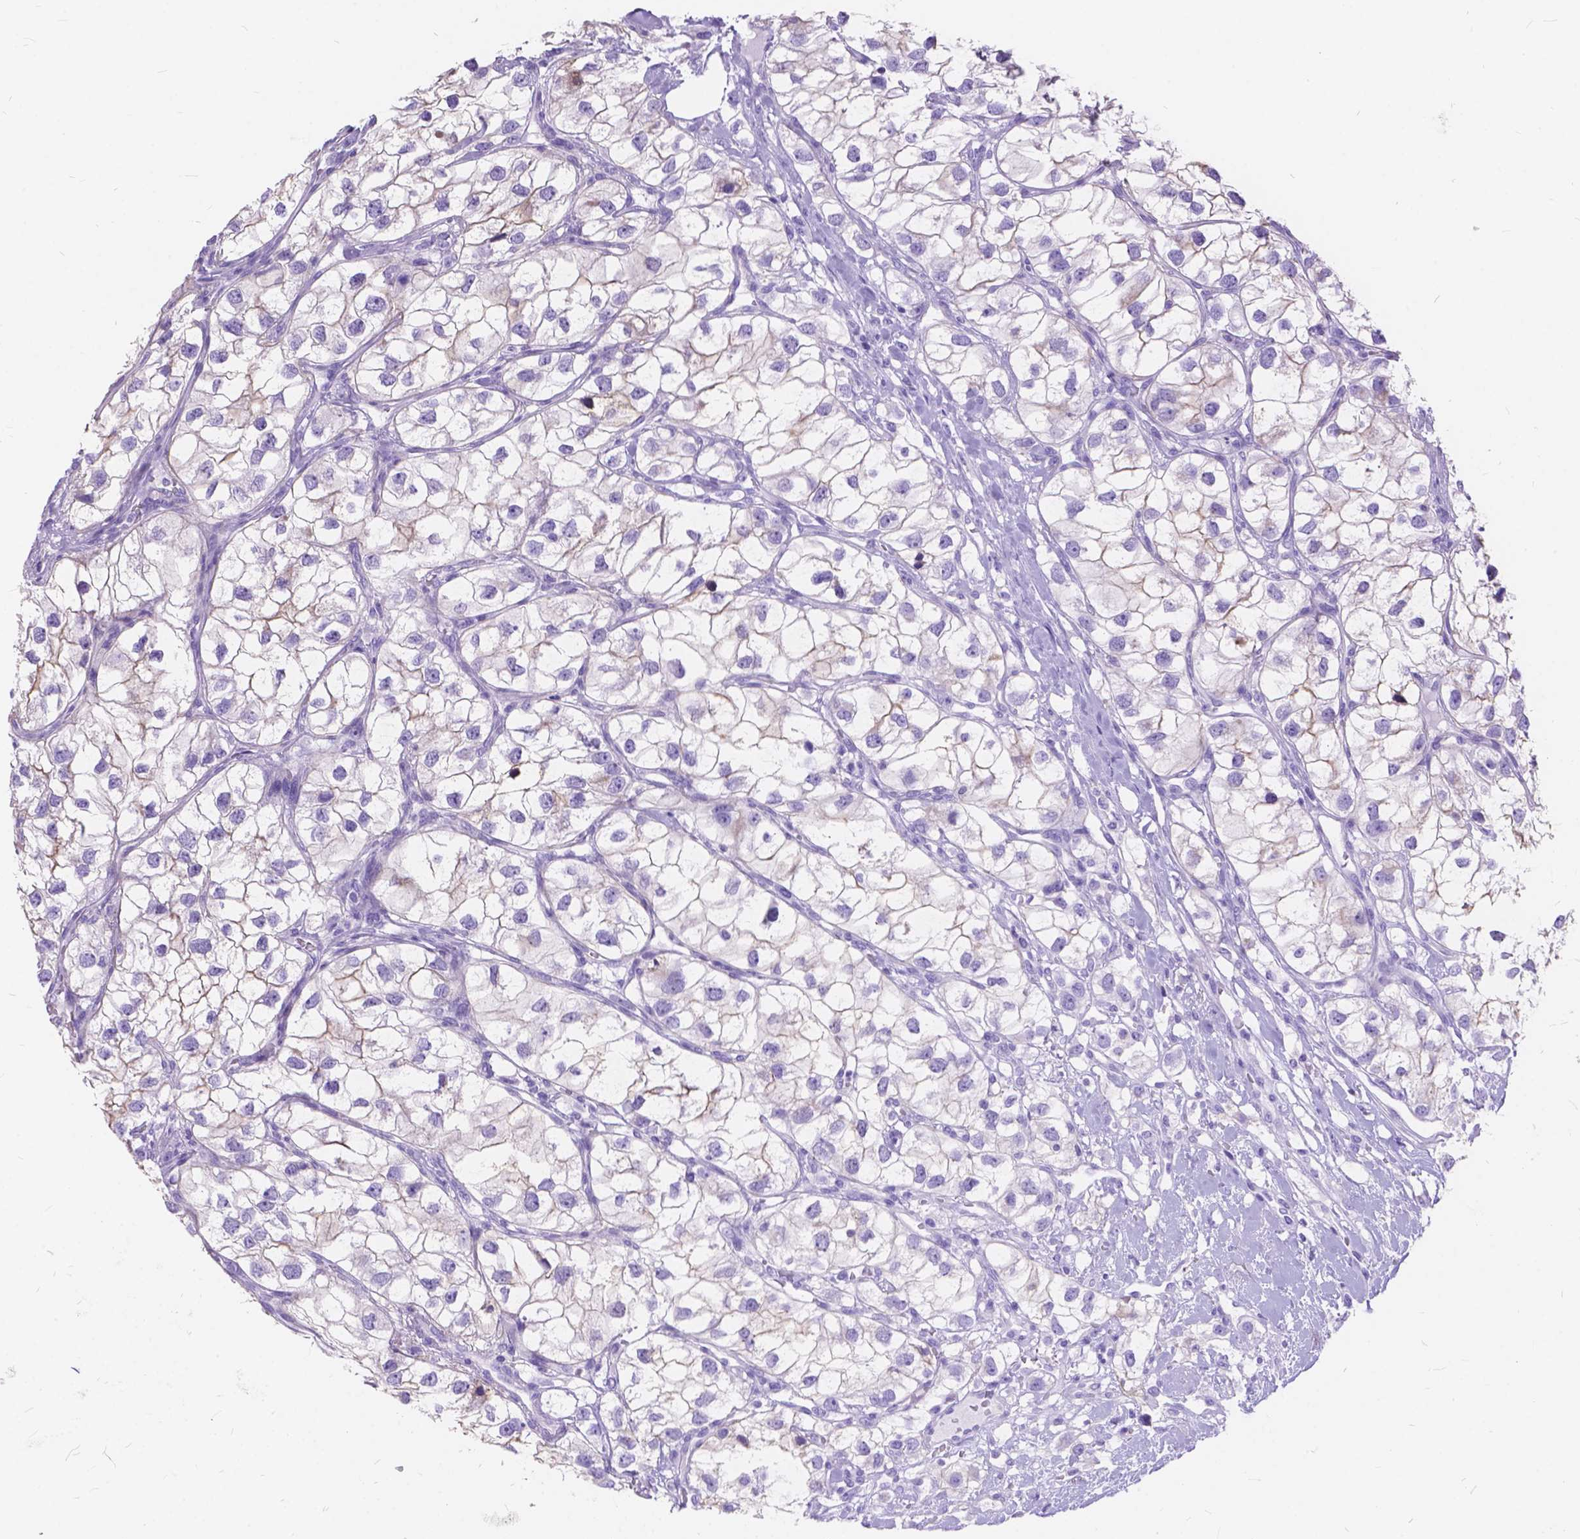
{"staining": {"intensity": "negative", "quantity": "none", "location": "none"}, "tissue": "renal cancer", "cell_type": "Tumor cells", "image_type": "cancer", "snomed": [{"axis": "morphology", "description": "Adenocarcinoma, NOS"}, {"axis": "topography", "description": "Kidney"}], "caption": "High magnification brightfield microscopy of renal cancer stained with DAB (3,3'-diaminobenzidine) (brown) and counterstained with hematoxylin (blue): tumor cells show no significant positivity.", "gene": "FOXL2", "patient": {"sex": "male", "age": 59}}